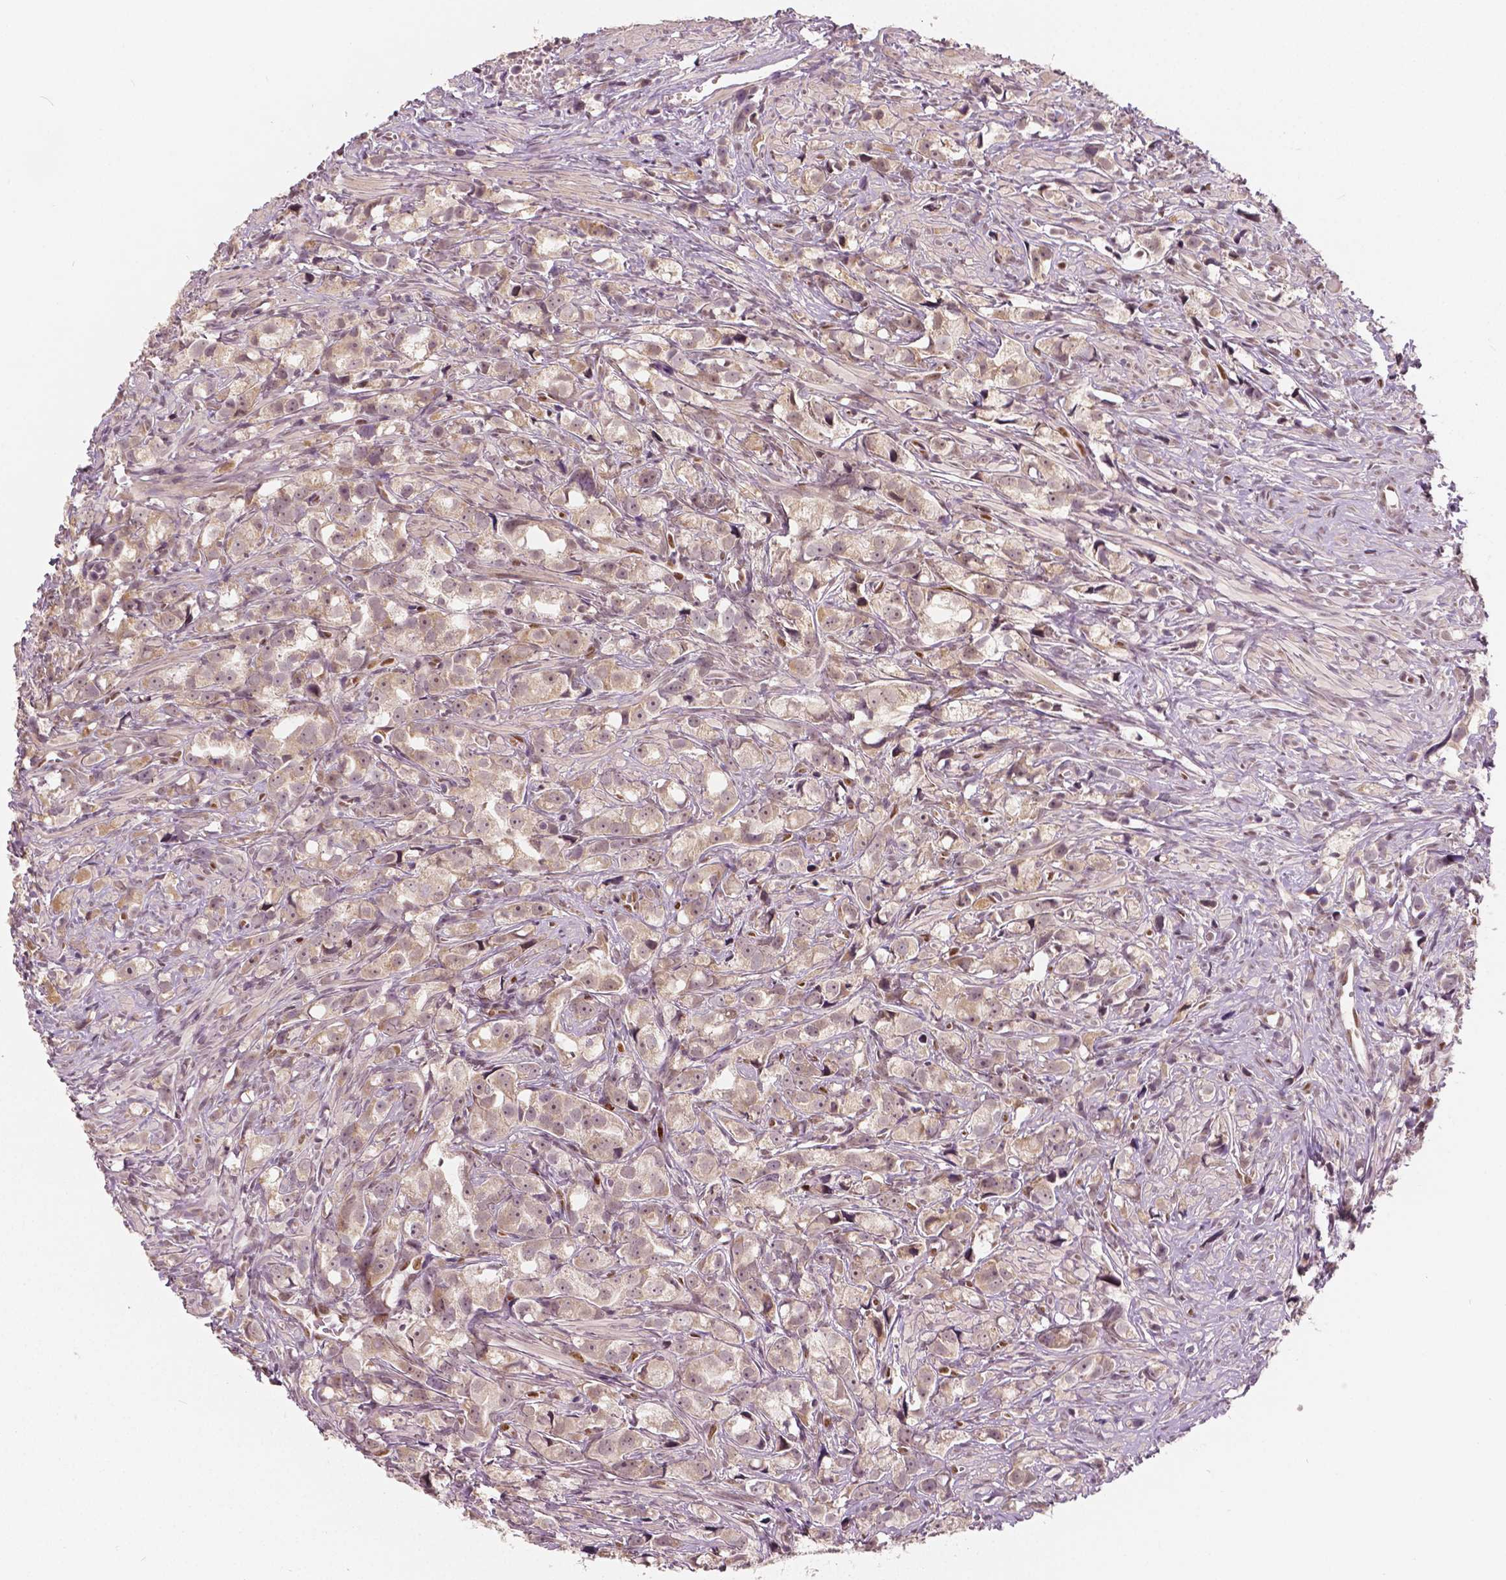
{"staining": {"intensity": "weak", "quantity": "<25%", "location": "cytoplasmic/membranous"}, "tissue": "prostate cancer", "cell_type": "Tumor cells", "image_type": "cancer", "snomed": [{"axis": "morphology", "description": "Adenocarcinoma, High grade"}, {"axis": "topography", "description": "Prostate"}], "caption": "This is an immunohistochemistry (IHC) histopathology image of human prostate adenocarcinoma (high-grade). There is no staining in tumor cells.", "gene": "HMBOX1", "patient": {"sex": "male", "age": 75}}